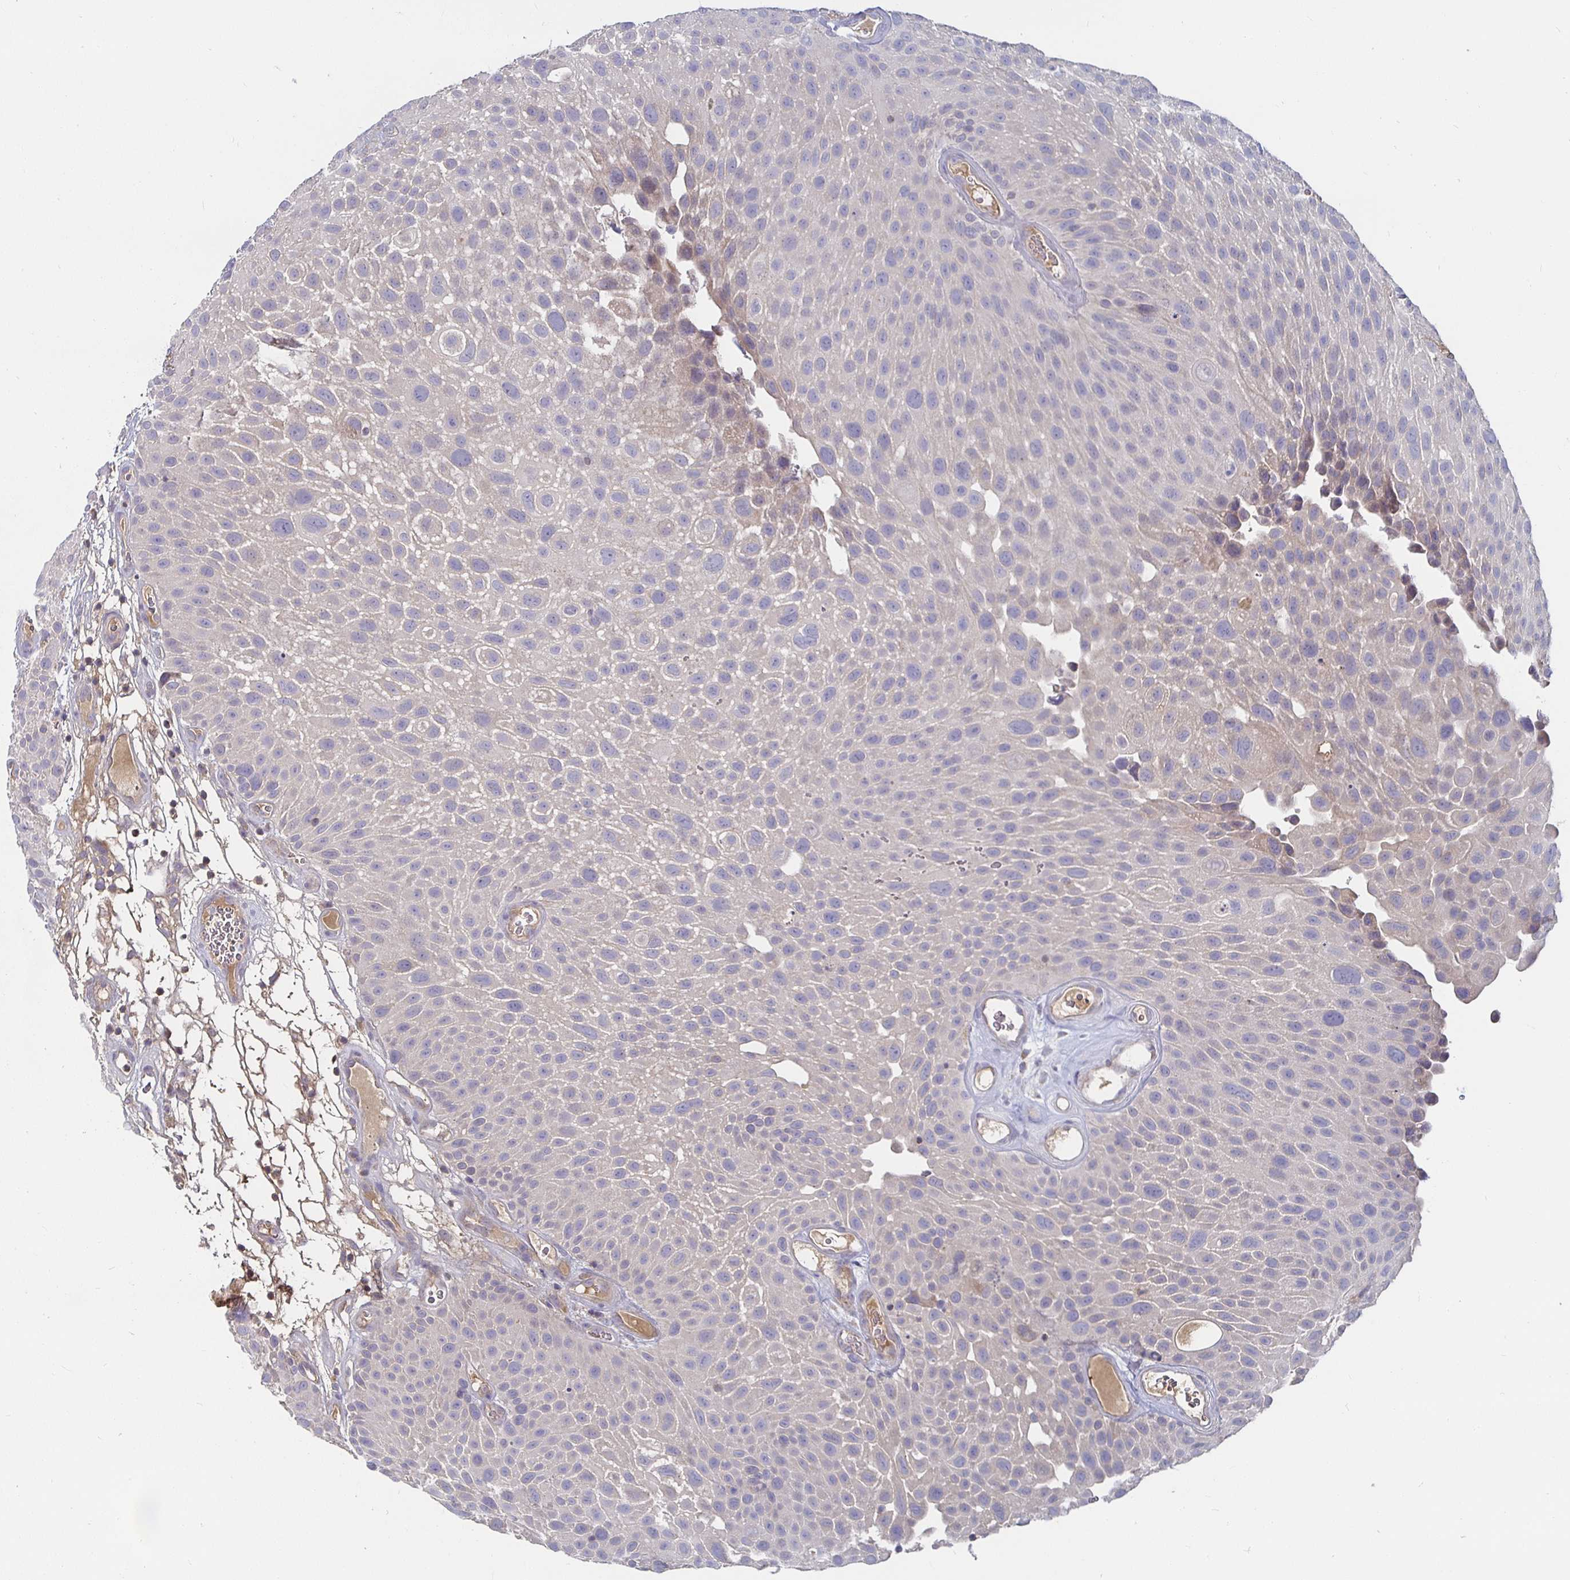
{"staining": {"intensity": "negative", "quantity": "none", "location": "none"}, "tissue": "urothelial cancer", "cell_type": "Tumor cells", "image_type": "cancer", "snomed": [{"axis": "morphology", "description": "Urothelial carcinoma, Low grade"}, {"axis": "topography", "description": "Urinary bladder"}], "caption": "This histopathology image is of urothelial cancer stained with immunohistochemistry to label a protein in brown with the nuclei are counter-stained blue. There is no expression in tumor cells.", "gene": "RNF144B", "patient": {"sex": "male", "age": 72}}